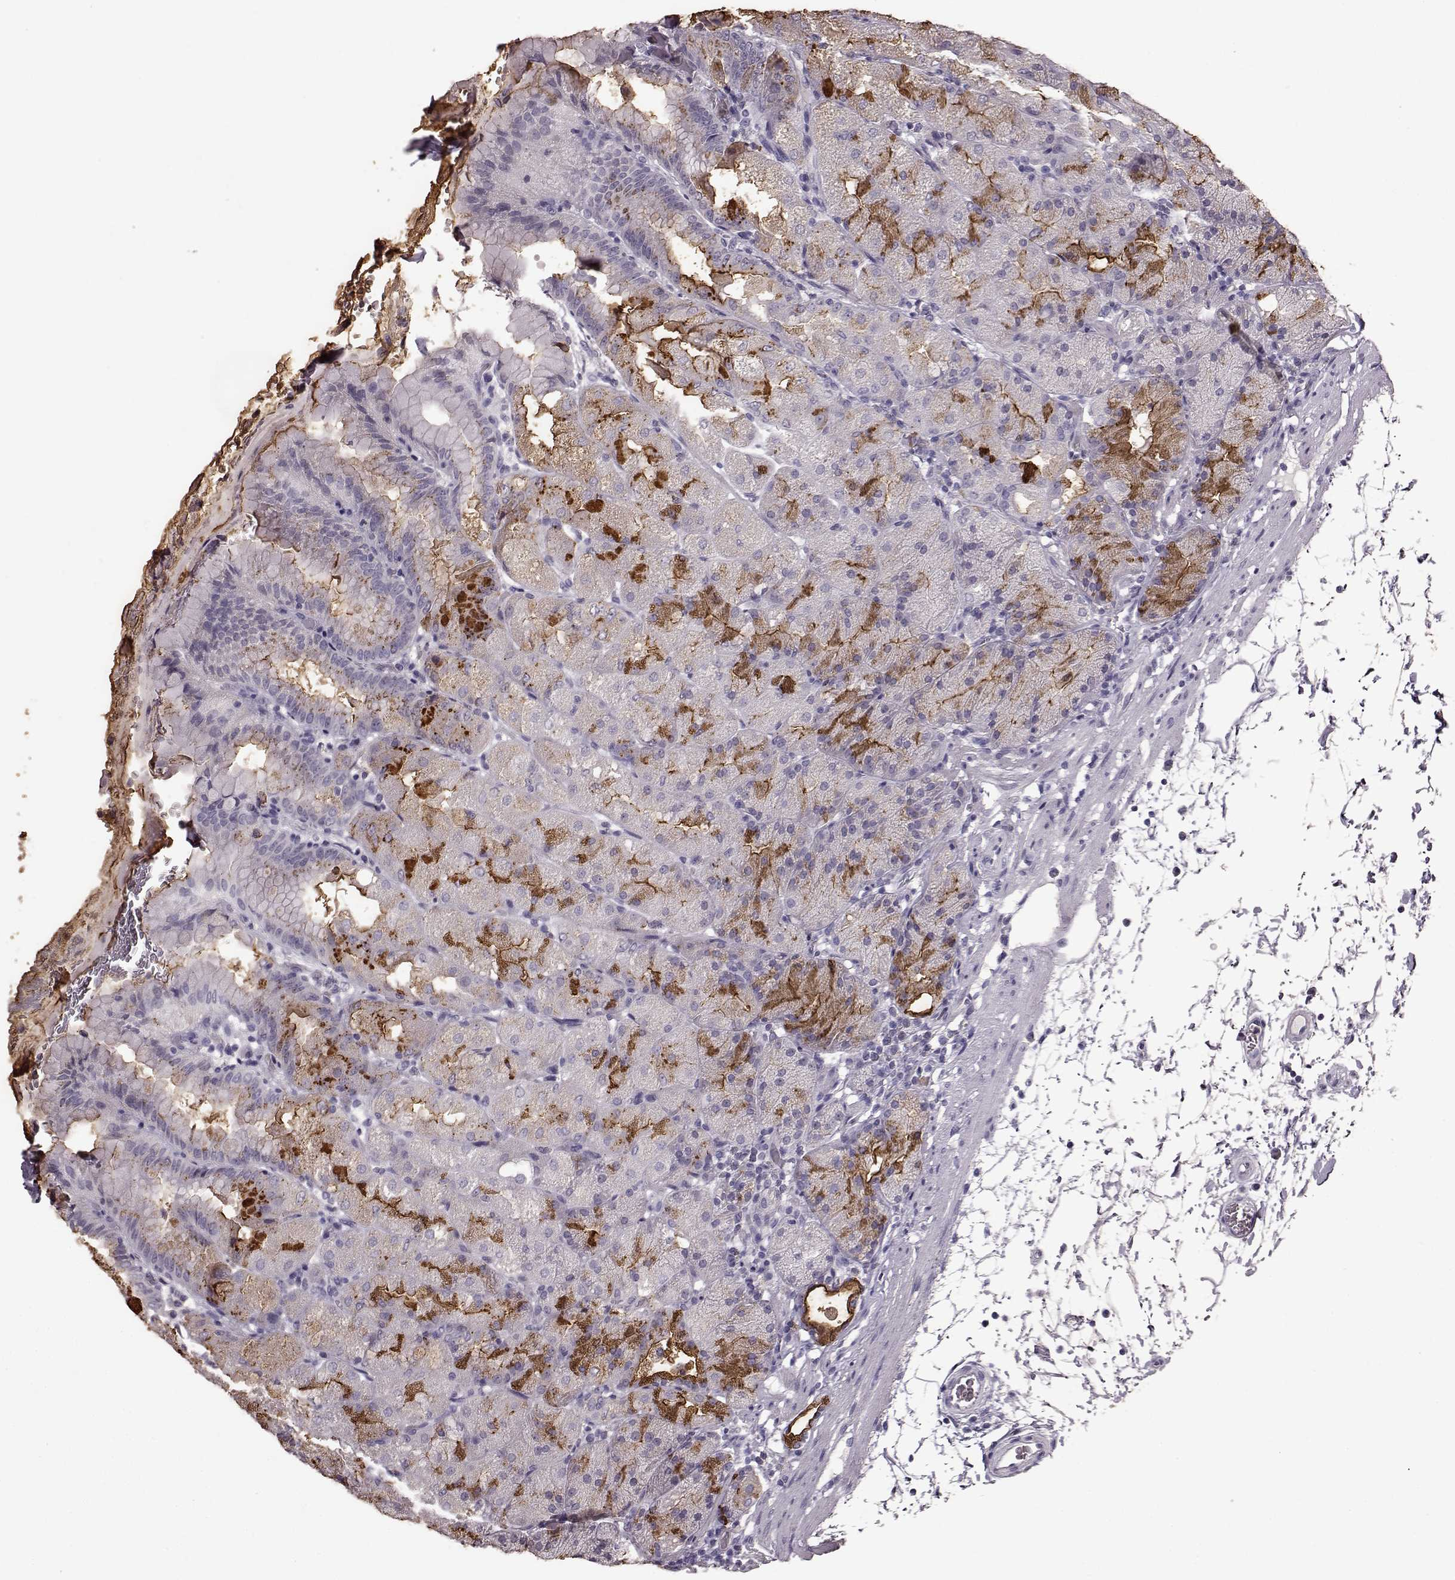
{"staining": {"intensity": "moderate", "quantity": "<25%", "location": "cytoplasmic/membranous"}, "tissue": "stomach", "cell_type": "Glandular cells", "image_type": "normal", "snomed": [{"axis": "morphology", "description": "Normal tissue, NOS"}, {"axis": "topography", "description": "Stomach, upper"}, {"axis": "topography", "description": "Stomach"}, {"axis": "topography", "description": "Stomach, lower"}], "caption": "Protein expression analysis of benign stomach reveals moderate cytoplasmic/membranous positivity in approximately <25% of glandular cells. (DAB (3,3'-diaminobenzidine) IHC, brown staining for protein, blue staining for nuclei).", "gene": "FUT4", "patient": {"sex": "male", "age": 62}}